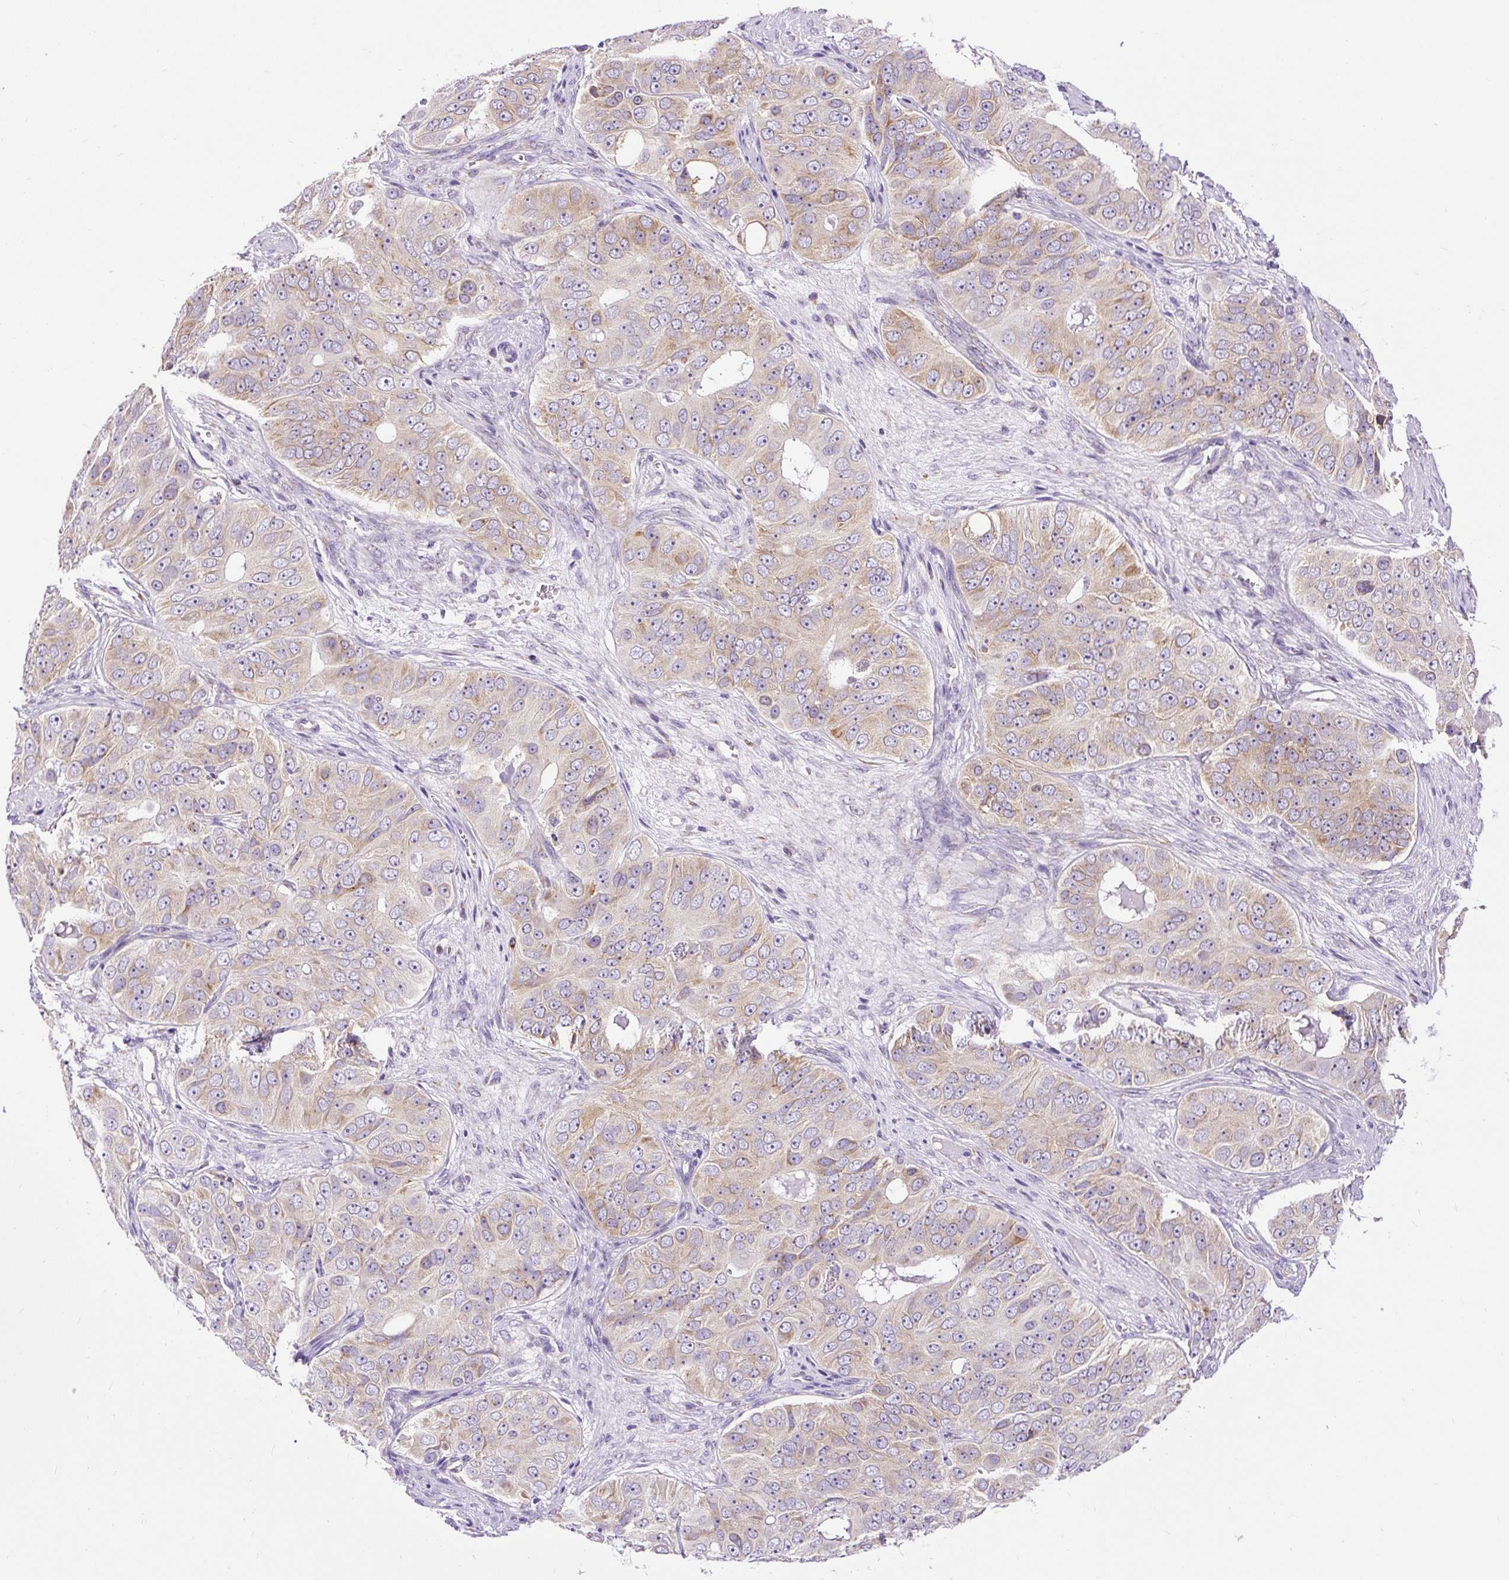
{"staining": {"intensity": "moderate", "quantity": "<25%", "location": "cytoplasmic/membranous"}, "tissue": "ovarian cancer", "cell_type": "Tumor cells", "image_type": "cancer", "snomed": [{"axis": "morphology", "description": "Carcinoma, endometroid"}, {"axis": "topography", "description": "Ovary"}], "caption": "Ovarian cancer stained with a protein marker reveals moderate staining in tumor cells.", "gene": "DDOST", "patient": {"sex": "female", "age": 51}}